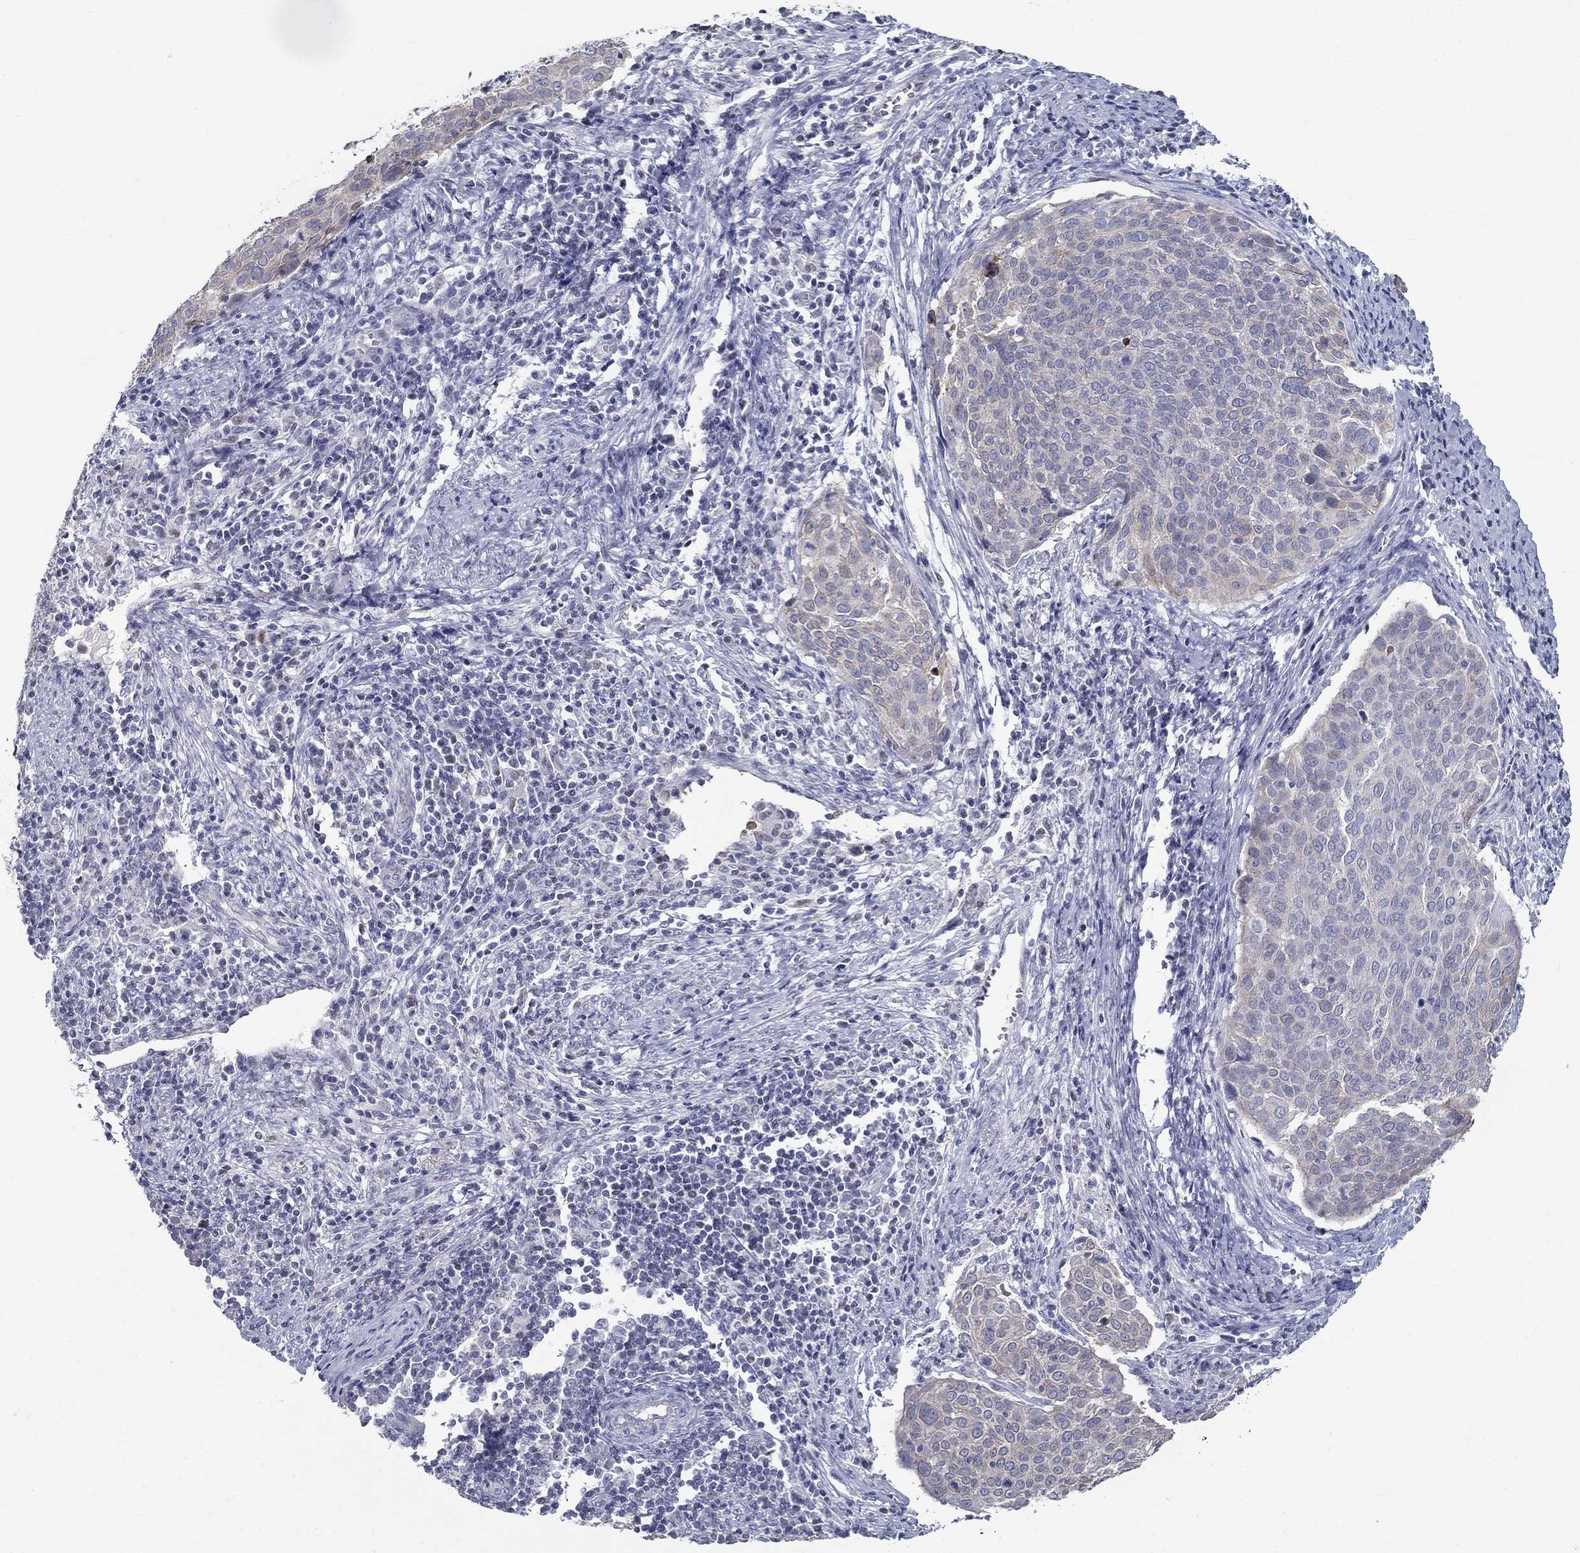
{"staining": {"intensity": "negative", "quantity": "none", "location": "none"}, "tissue": "cervical cancer", "cell_type": "Tumor cells", "image_type": "cancer", "snomed": [{"axis": "morphology", "description": "Squamous cell carcinoma, NOS"}, {"axis": "topography", "description": "Cervix"}], "caption": "Micrograph shows no protein positivity in tumor cells of cervical cancer (squamous cell carcinoma) tissue. Nuclei are stained in blue.", "gene": "GUCA1A", "patient": {"sex": "female", "age": 39}}